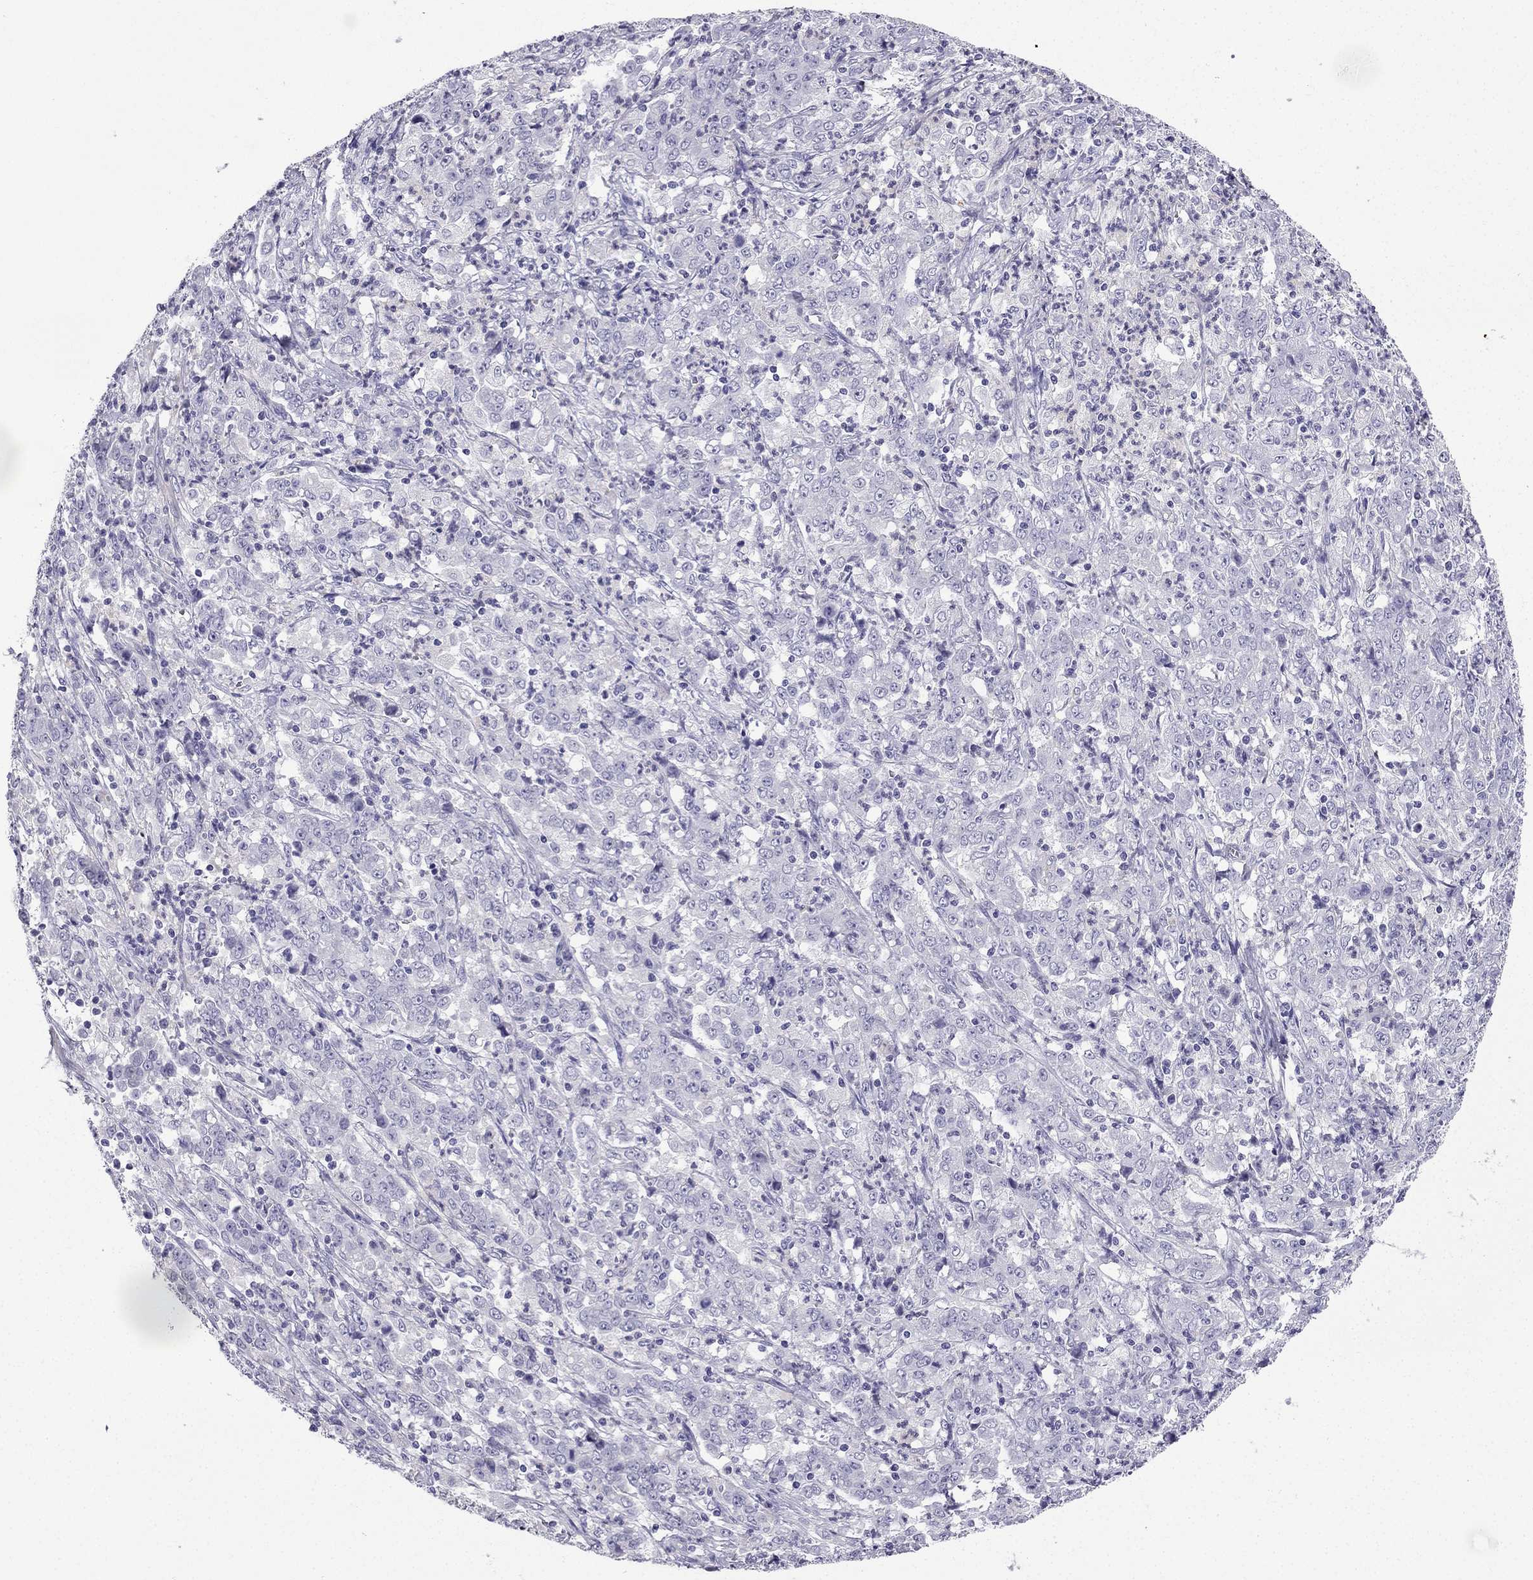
{"staining": {"intensity": "negative", "quantity": "none", "location": "none"}, "tissue": "stomach cancer", "cell_type": "Tumor cells", "image_type": "cancer", "snomed": [{"axis": "morphology", "description": "Adenocarcinoma, NOS"}, {"axis": "topography", "description": "Stomach, lower"}], "caption": "High magnification brightfield microscopy of stomach cancer (adenocarcinoma) stained with DAB (brown) and counterstained with hematoxylin (blue): tumor cells show no significant expression.", "gene": "GJA8", "patient": {"sex": "female", "age": 71}}